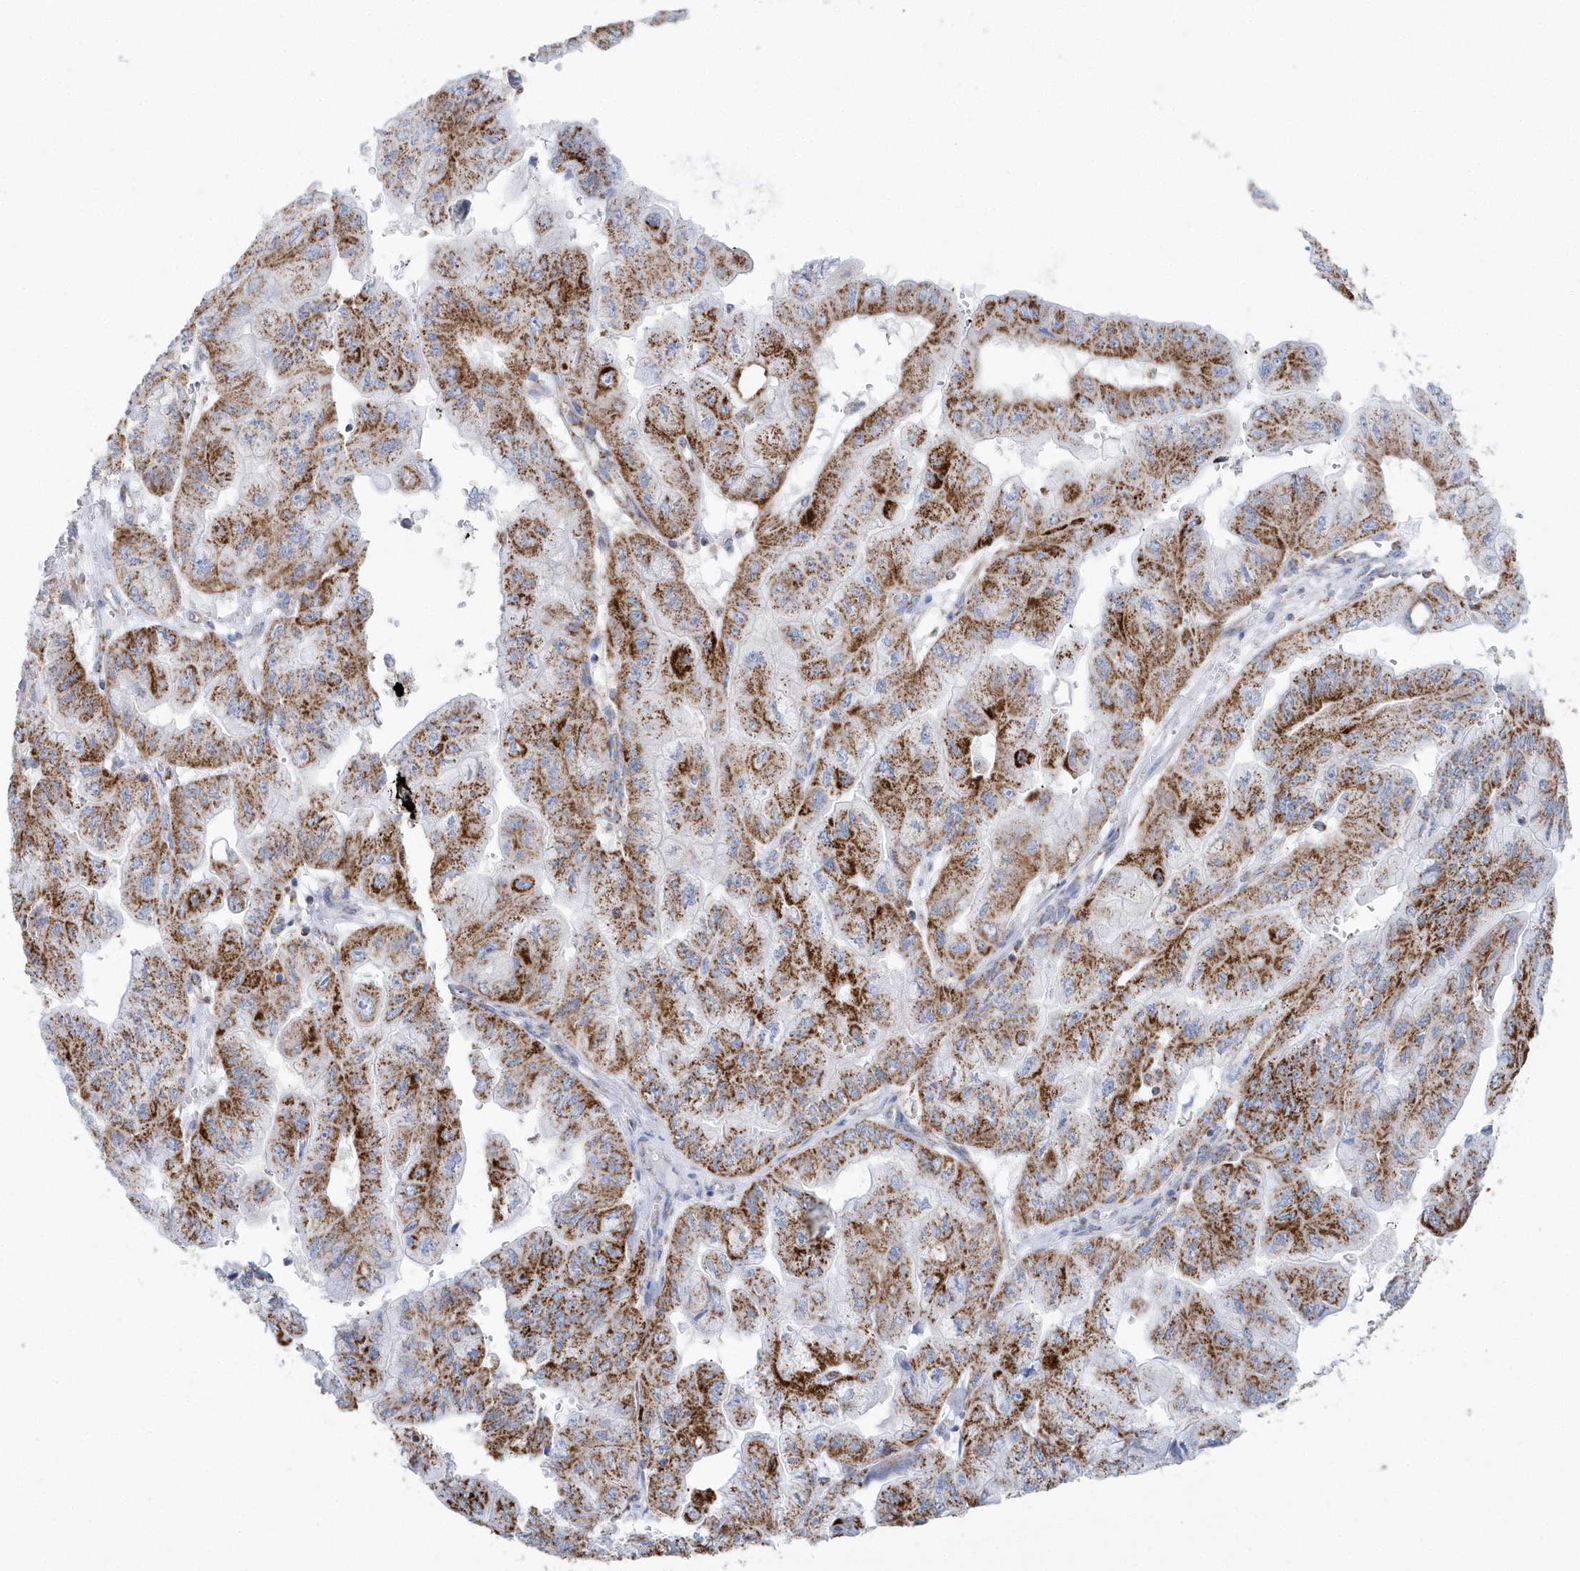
{"staining": {"intensity": "moderate", "quantity": ">75%", "location": "cytoplasmic/membranous"}, "tissue": "pancreatic cancer", "cell_type": "Tumor cells", "image_type": "cancer", "snomed": [{"axis": "morphology", "description": "Adenocarcinoma, NOS"}, {"axis": "topography", "description": "Pancreas"}], "caption": "This image exhibits IHC staining of human adenocarcinoma (pancreatic), with medium moderate cytoplasmic/membranous staining in approximately >75% of tumor cells.", "gene": "TMCO6", "patient": {"sex": "male", "age": 51}}